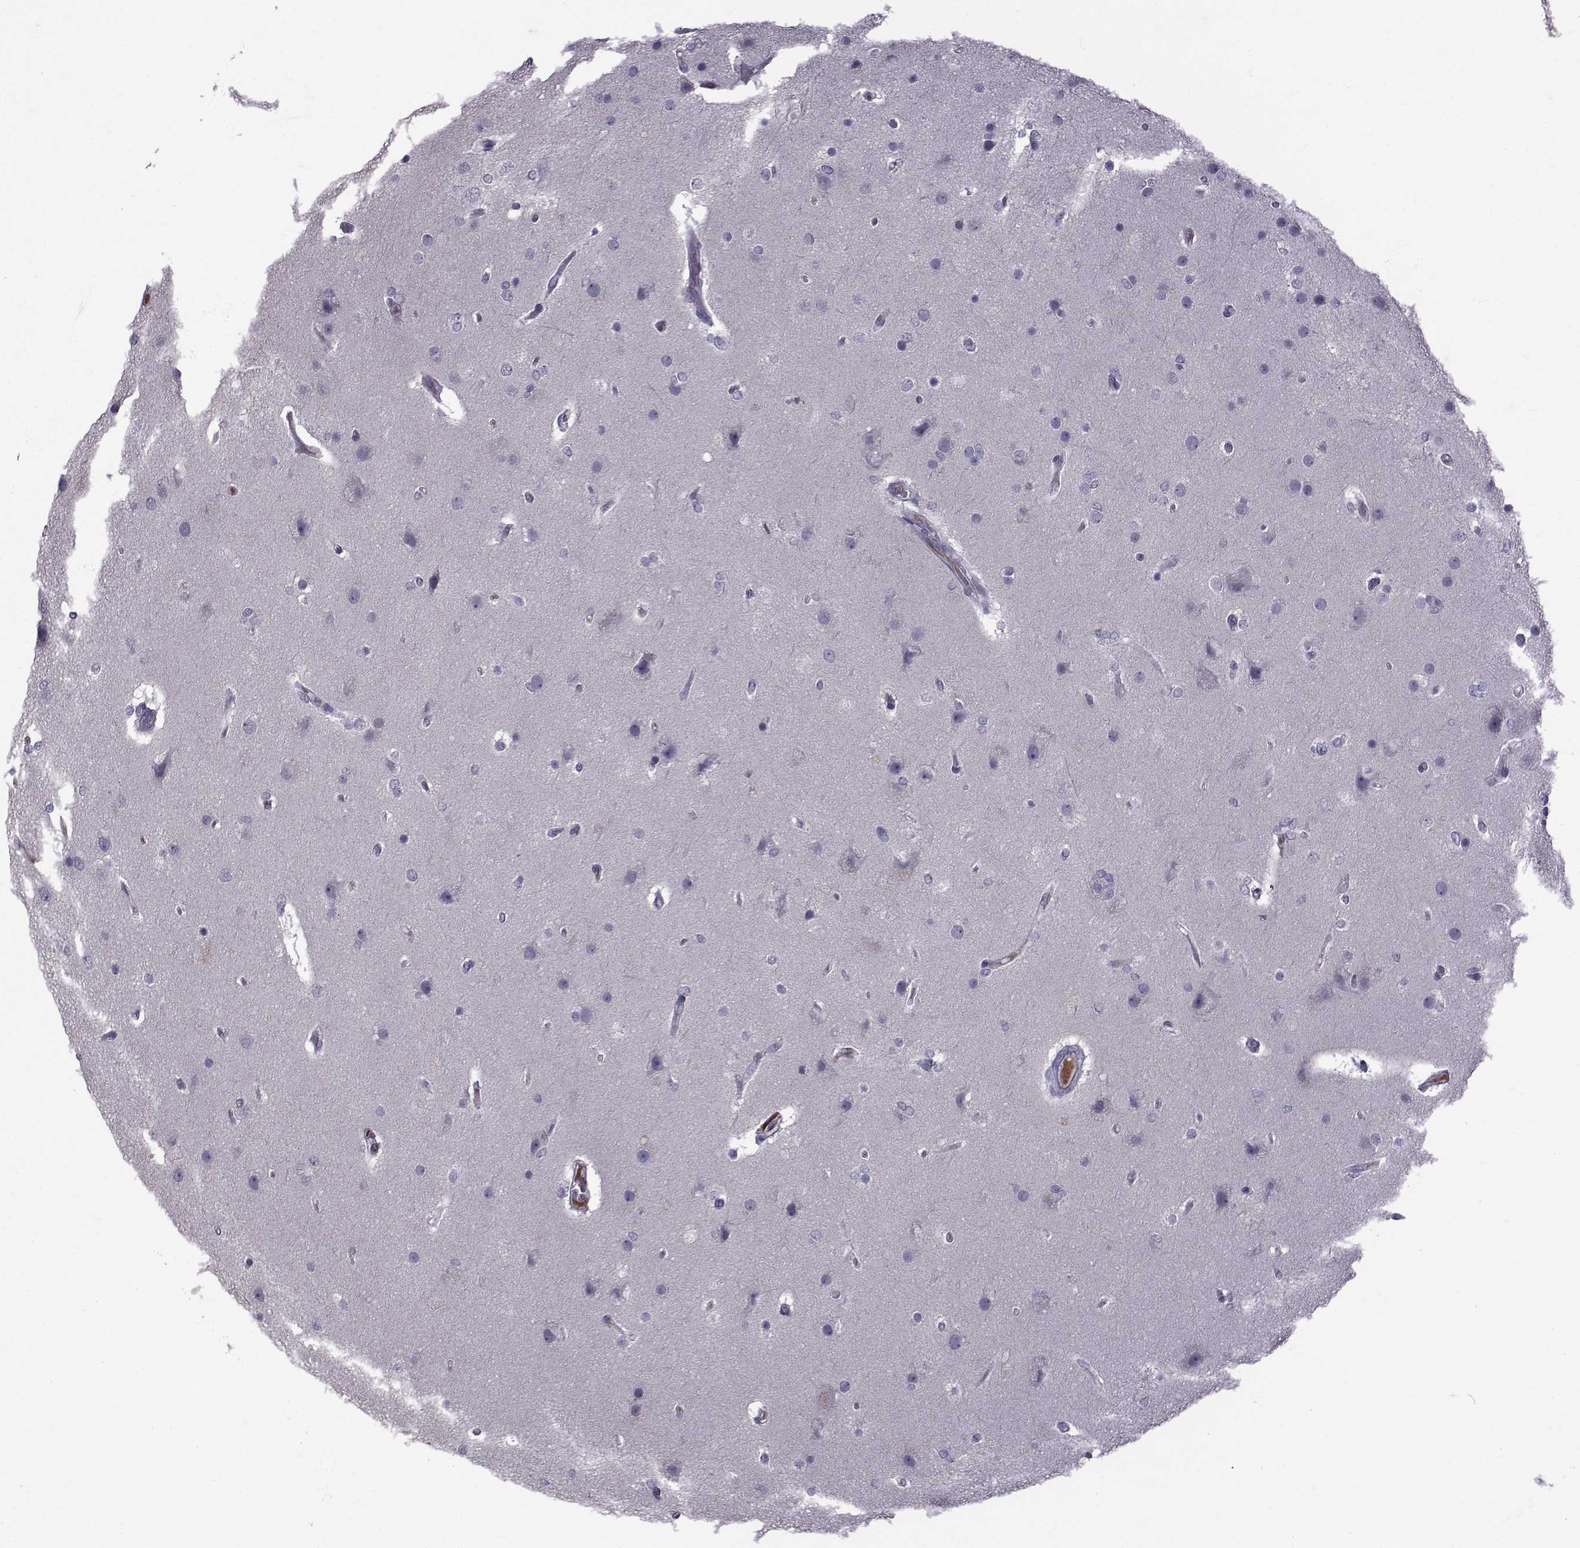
{"staining": {"intensity": "negative", "quantity": "none", "location": "none"}, "tissue": "glioma", "cell_type": "Tumor cells", "image_type": "cancer", "snomed": [{"axis": "morphology", "description": "Glioma, malignant, High grade"}, {"axis": "topography", "description": "Brain"}], "caption": "There is no significant staining in tumor cells of glioma.", "gene": "TNFRSF11B", "patient": {"sex": "female", "age": 61}}